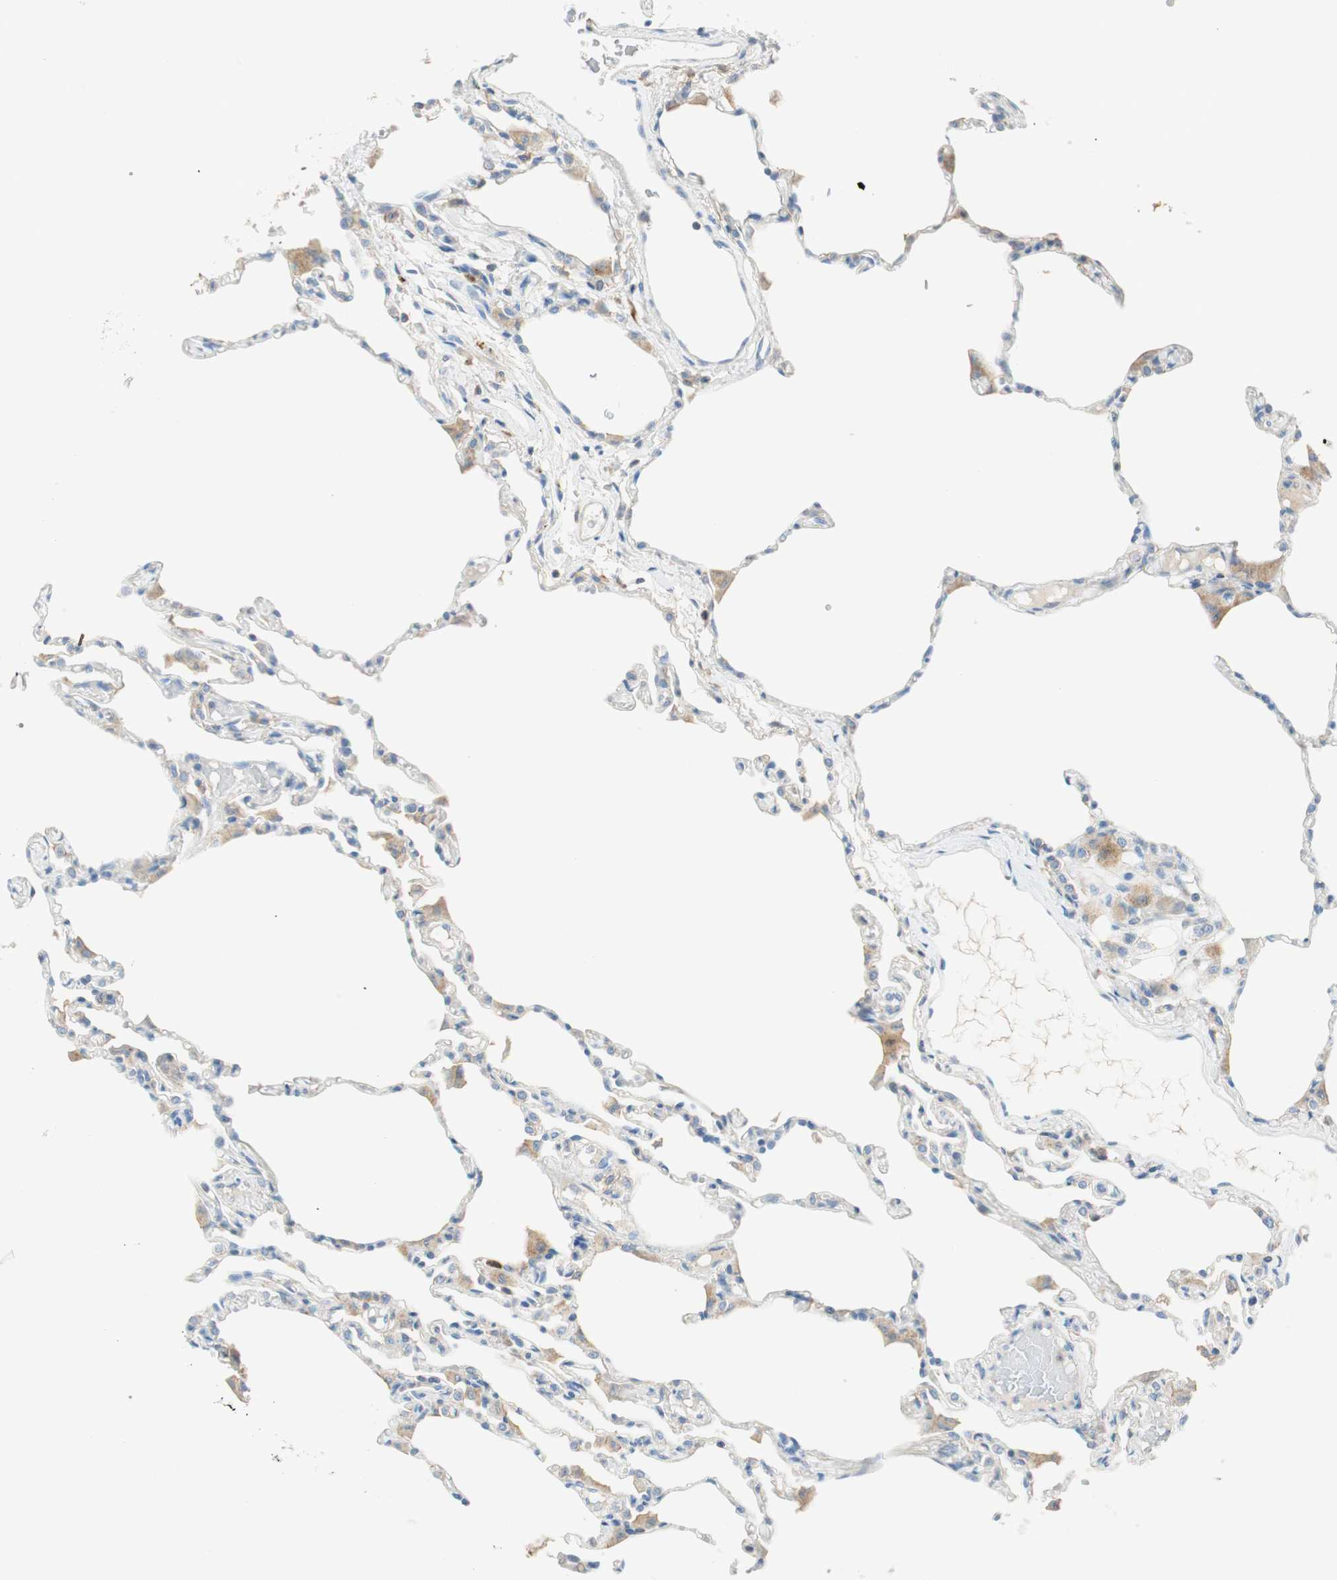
{"staining": {"intensity": "moderate", "quantity": "25%-75%", "location": "cytoplasmic/membranous"}, "tissue": "lung", "cell_type": "Alveolar cells", "image_type": "normal", "snomed": [{"axis": "morphology", "description": "Normal tissue, NOS"}, {"axis": "topography", "description": "Lung"}], "caption": "An immunohistochemistry micrograph of benign tissue is shown. Protein staining in brown labels moderate cytoplasmic/membranous positivity in lung within alveolar cells.", "gene": "PTTG1", "patient": {"sex": "female", "age": 49}}